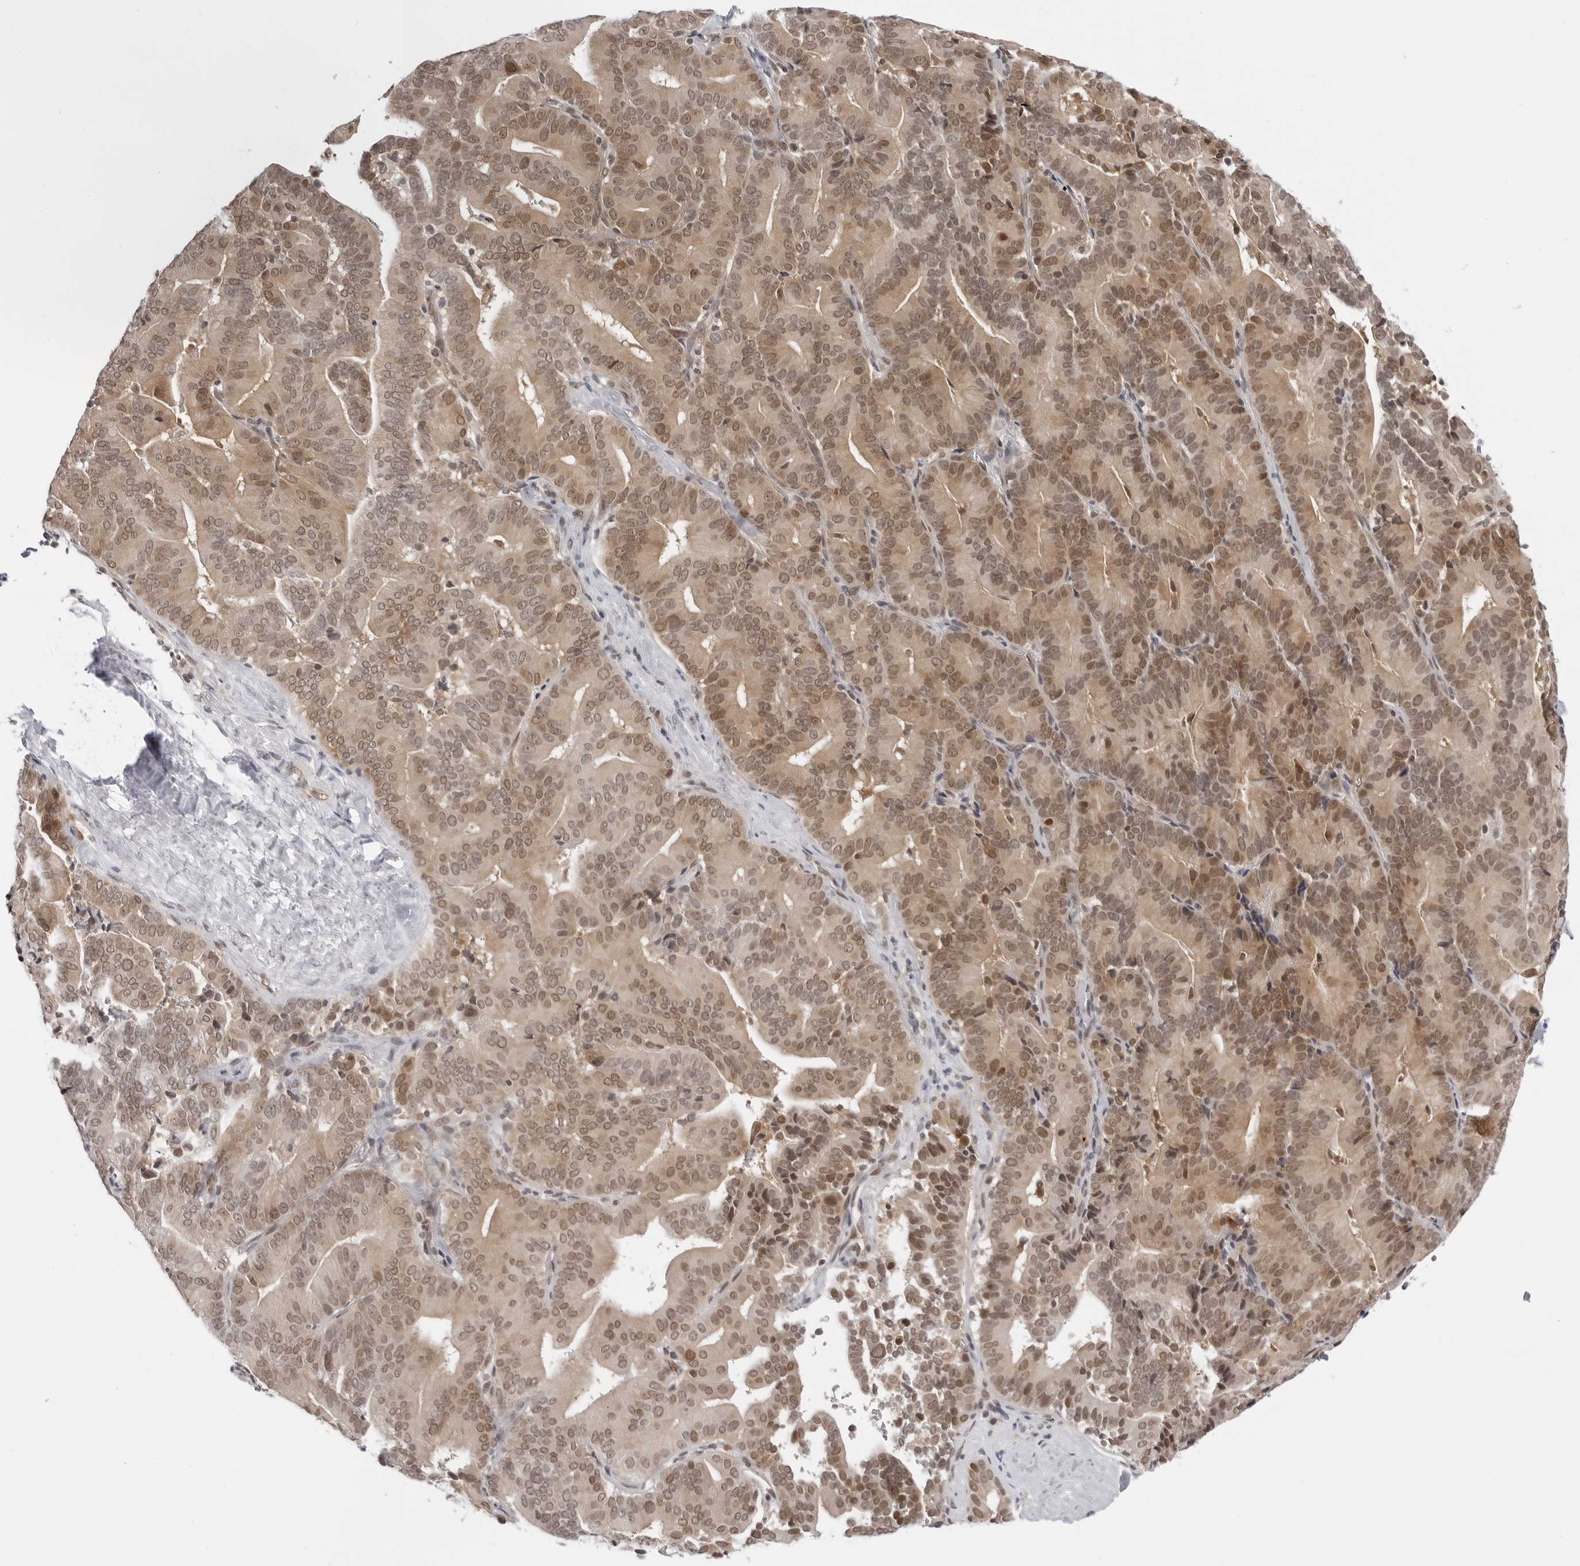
{"staining": {"intensity": "moderate", "quantity": ">75%", "location": "cytoplasmic/membranous"}, "tissue": "liver cancer", "cell_type": "Tumor cells", "image_type": "cancer", "snomed": [{"axis": "morphology", "description": "Cholangiocarcinoma"}, {"axis": "topography", "description": "Liver"}], "caption": "Protein staining exhibits moderate cytoplasmic/membranous expression in about >75% of tumor cells in liver cancer (cholangiocarcinoma).", "gene": "CASP7", "patient": {"sex": "female", "age": 75}}